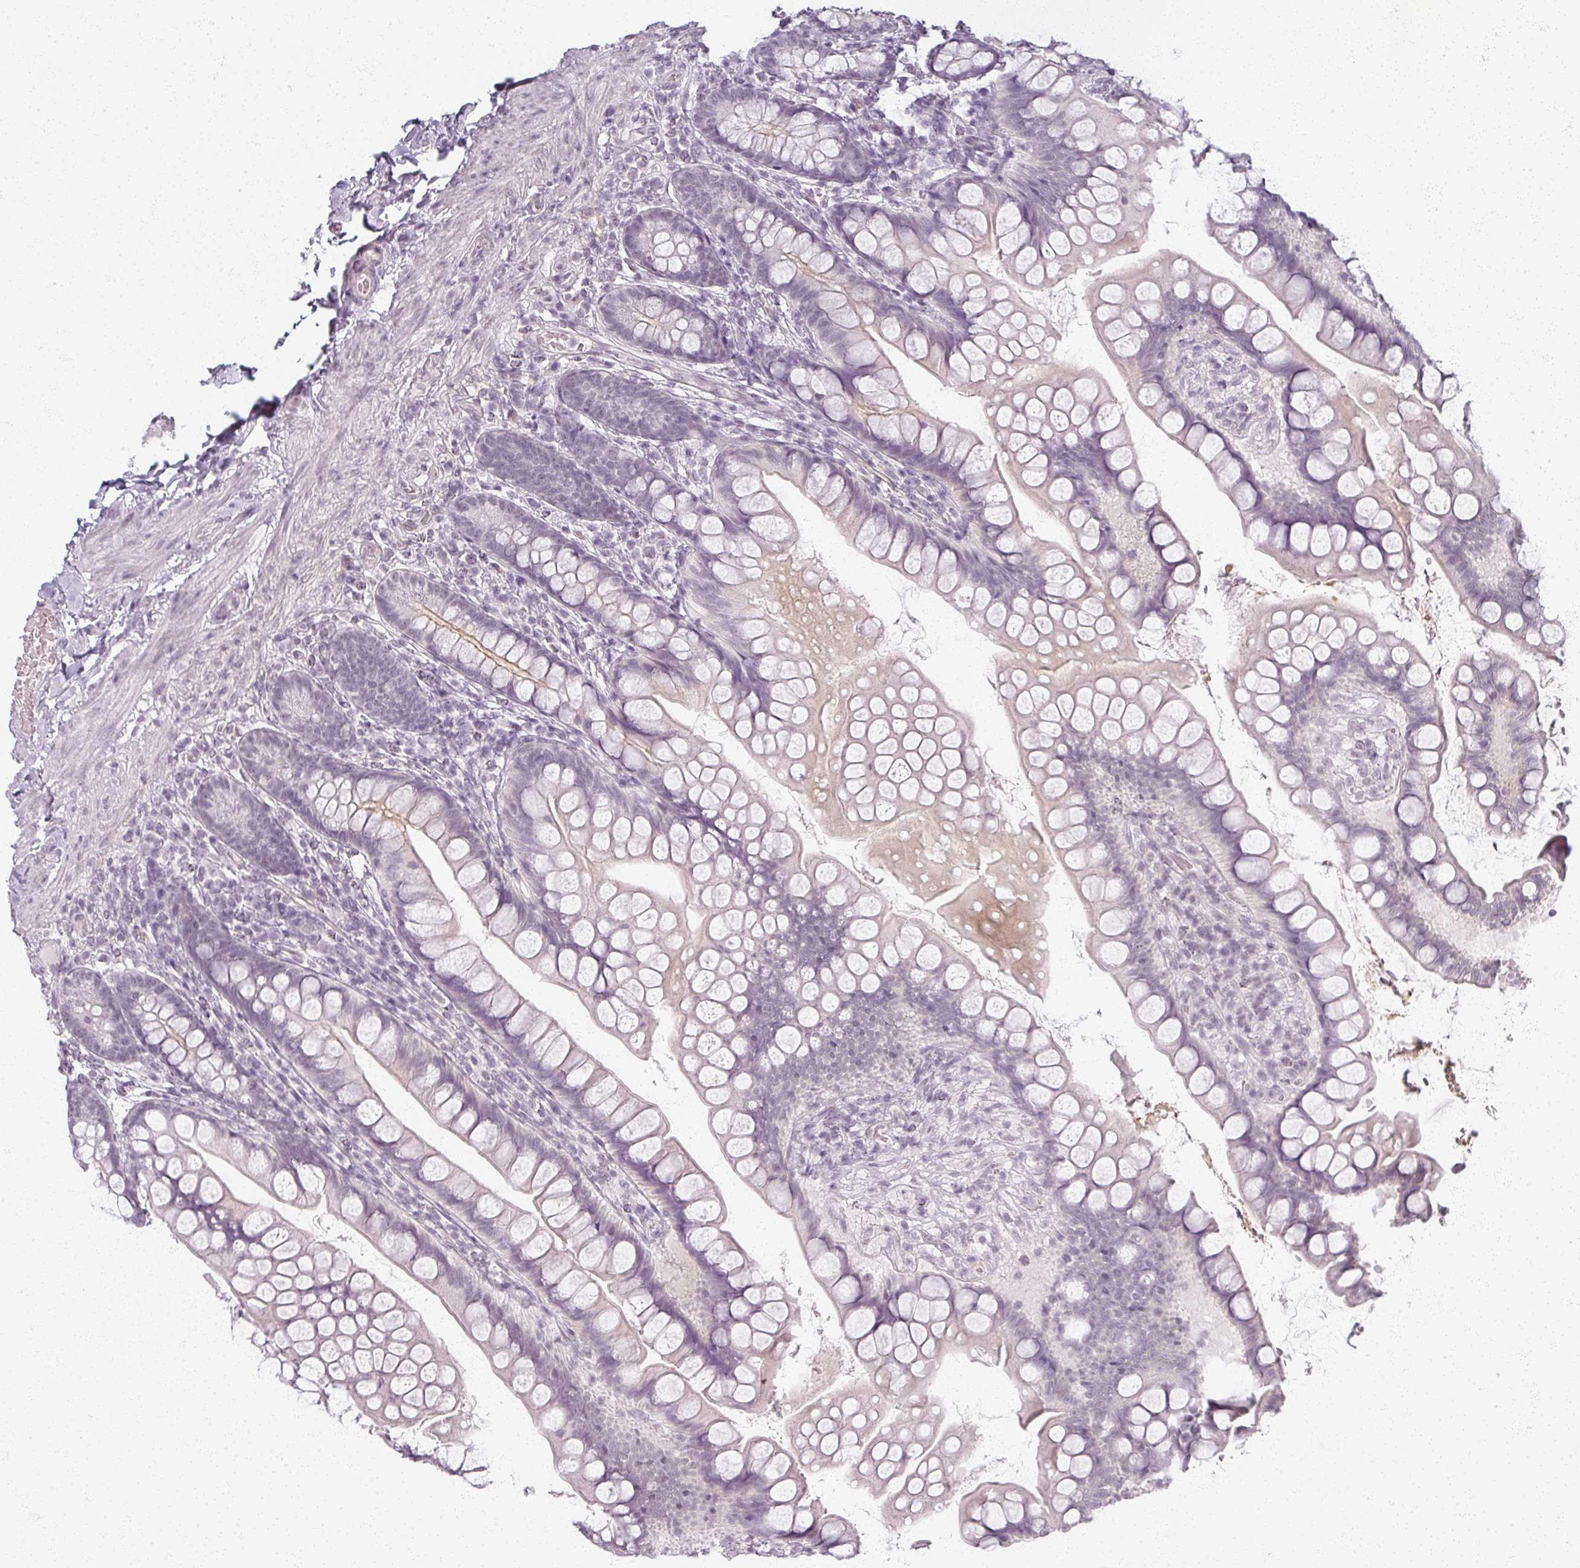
{"staining": {"intensity": "negative", "quantity": "none", "location": "none"}, "tissue": "small intestine", "cell_type": "Glandular cells", "image_type": "normal", "snomed": [{"axis": "morphology", "description": "Normal tissue, NOS"}, {"axis": "topography", "description": "Small intestine"}], "caption": "Immunohistochemistry (IHC) of benign small intestine exhibits no staining in glandular cells.", "gene": "RFPL2", "patient": {"sex": "male", "age": 70}}